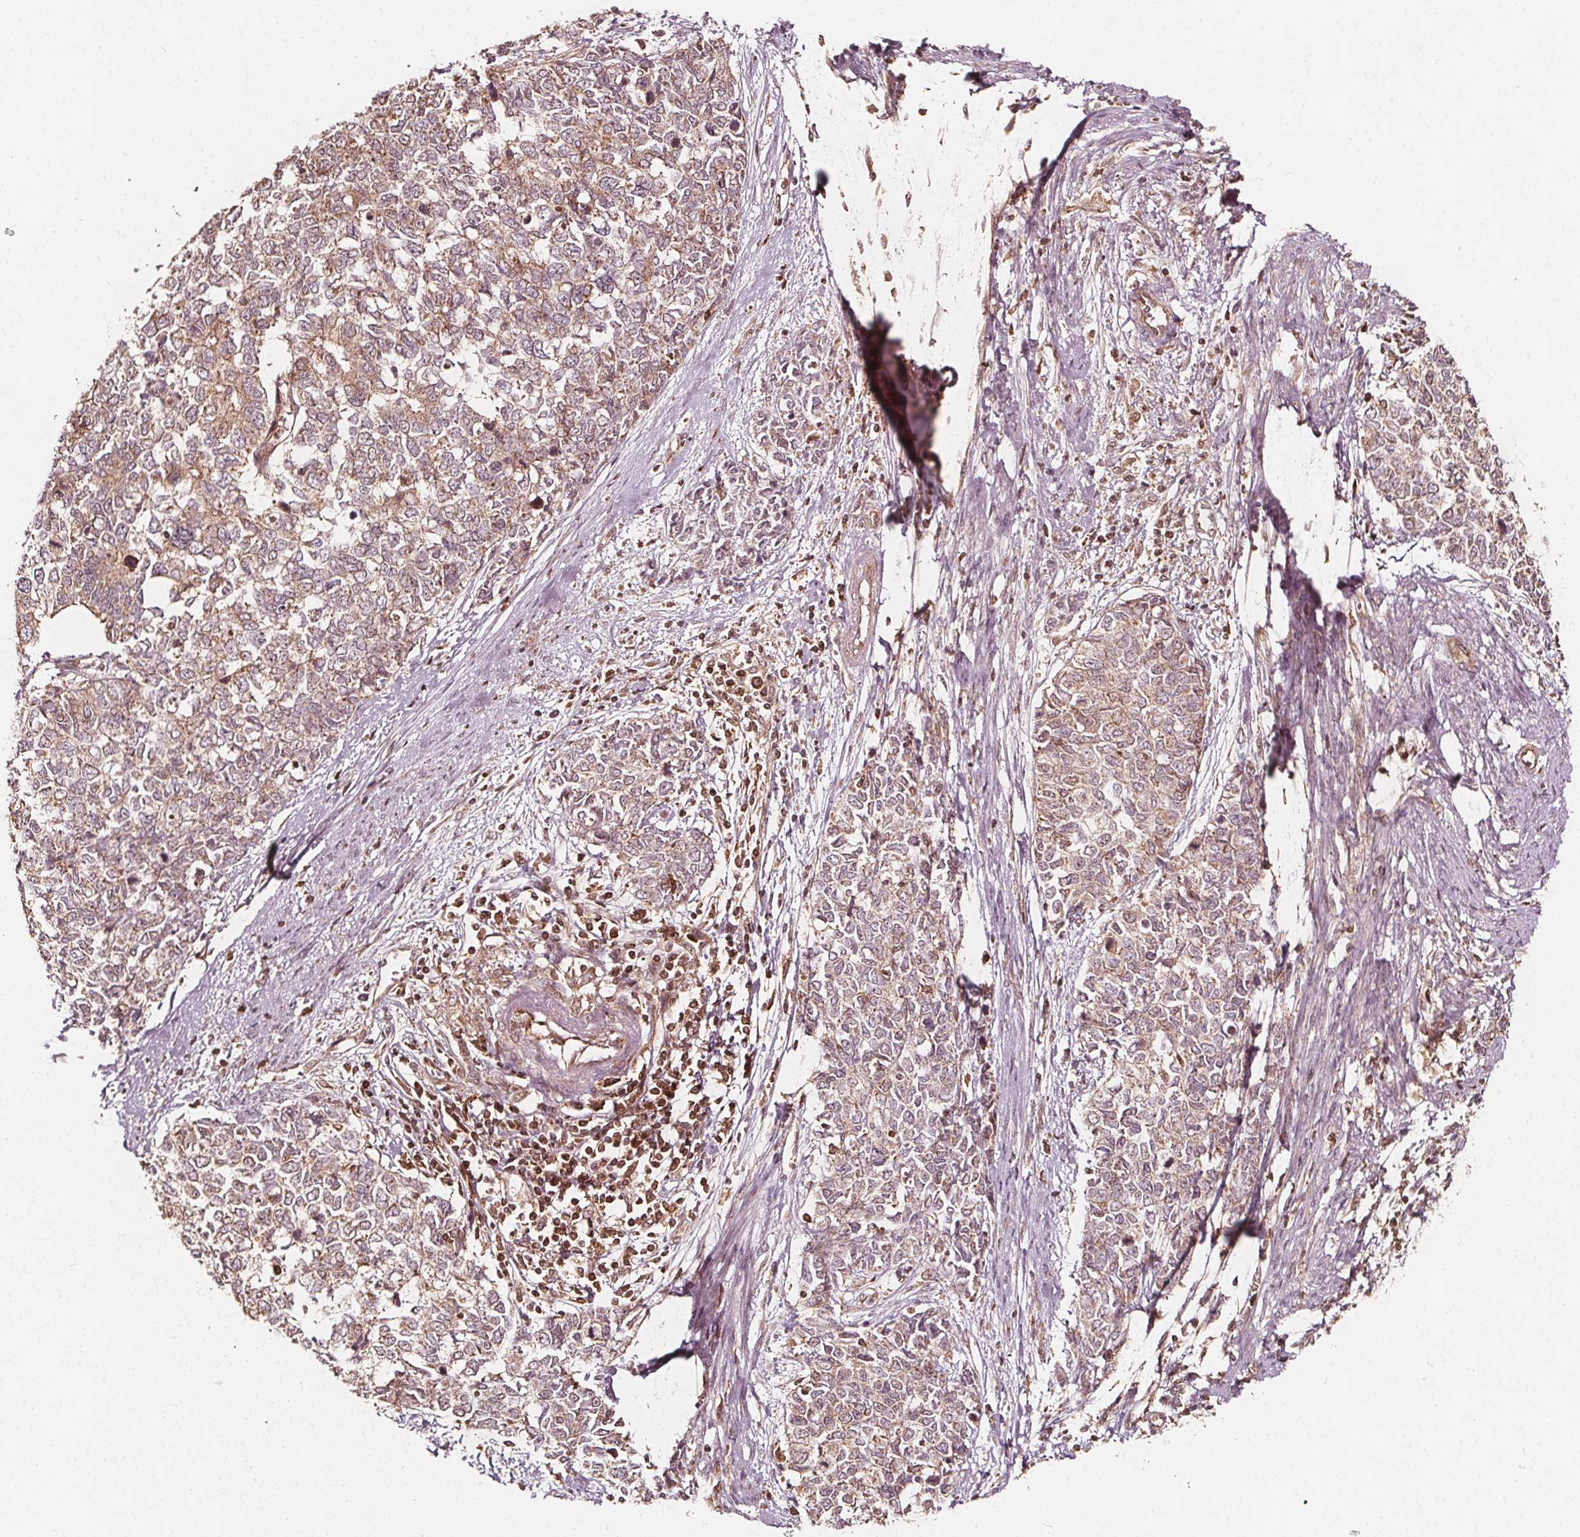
{"staining": {"intensity": "moderate", "quantity": ">75%", "location": "cytoplasmic/membranous"}, "tissue": "cervical cancer", "cell_type": "Tumor cells", "image_type": "cancer", "snomed": [{"axis": "morphology", "description": "Adenocarcinoma, NOS"}, {"axis": "topography", "description": "Cervix"}], "caption": "About >75% of tumor cells in cervical cancer reveal moderate cytoplasmic/membranous protein expression as visualized by brown immunohistochemical staining.", "gene": "AIP", "patient": {"sex": "female", "age": 63}}